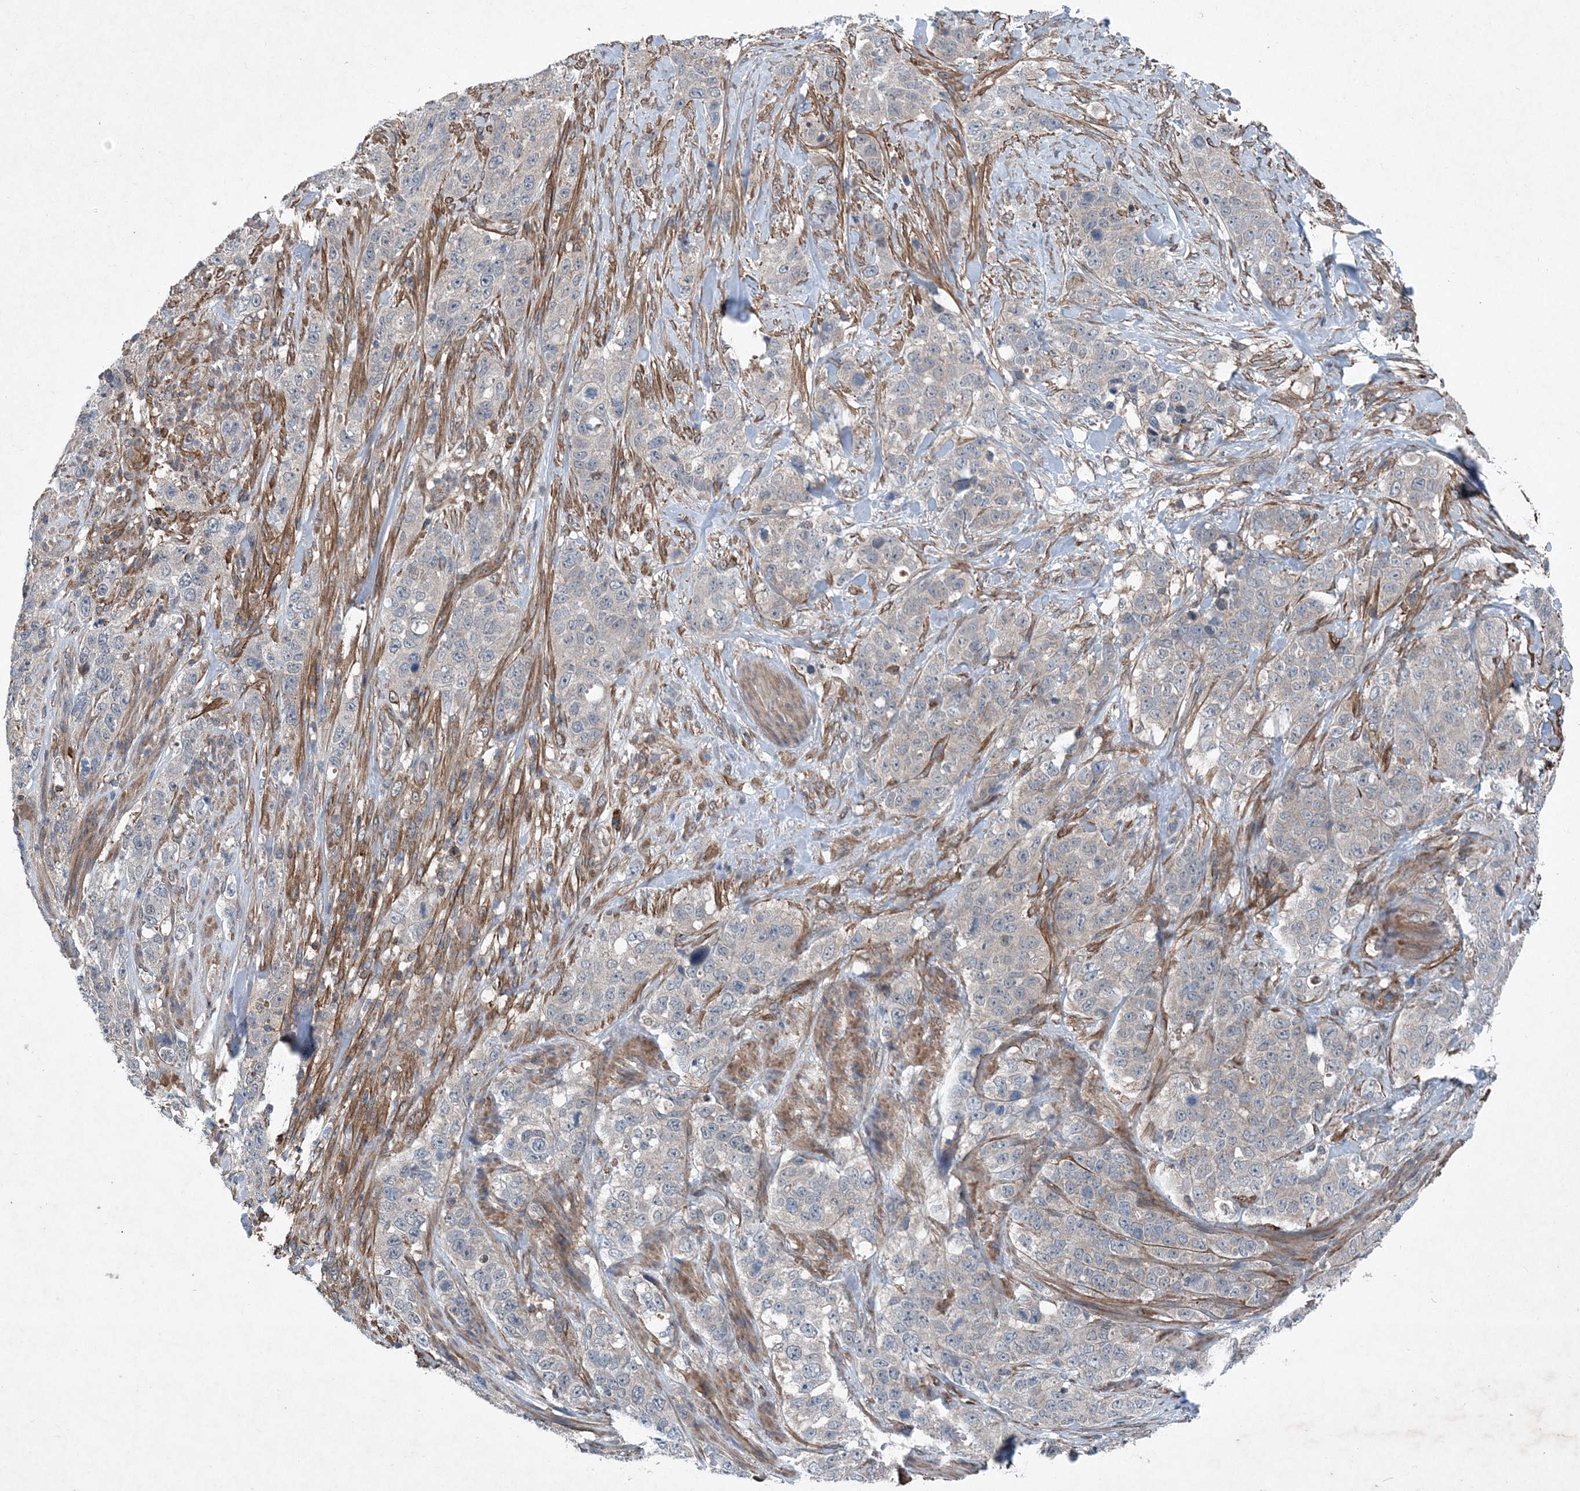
{"staining": {"intensity": "negative", "quantity": "none", "location": "none"}, "tissue": "stomach cancer", "cell_type": "Tumor cells", "image_type": "cancer", "snomed": [{"axis": "morphology", "description": "Adenocarcinoma, NOS"}, {"axis": "topography", "description": "Stomach"}], "caption": "Immunohistochemistry (IHC) histopathology image of stomach adenocarcinoma stained for a protein (brown), which reveals no staining in tumor cells.", "gene": "NDUFA2", "patient": {"sex": "male", "age": 48}}